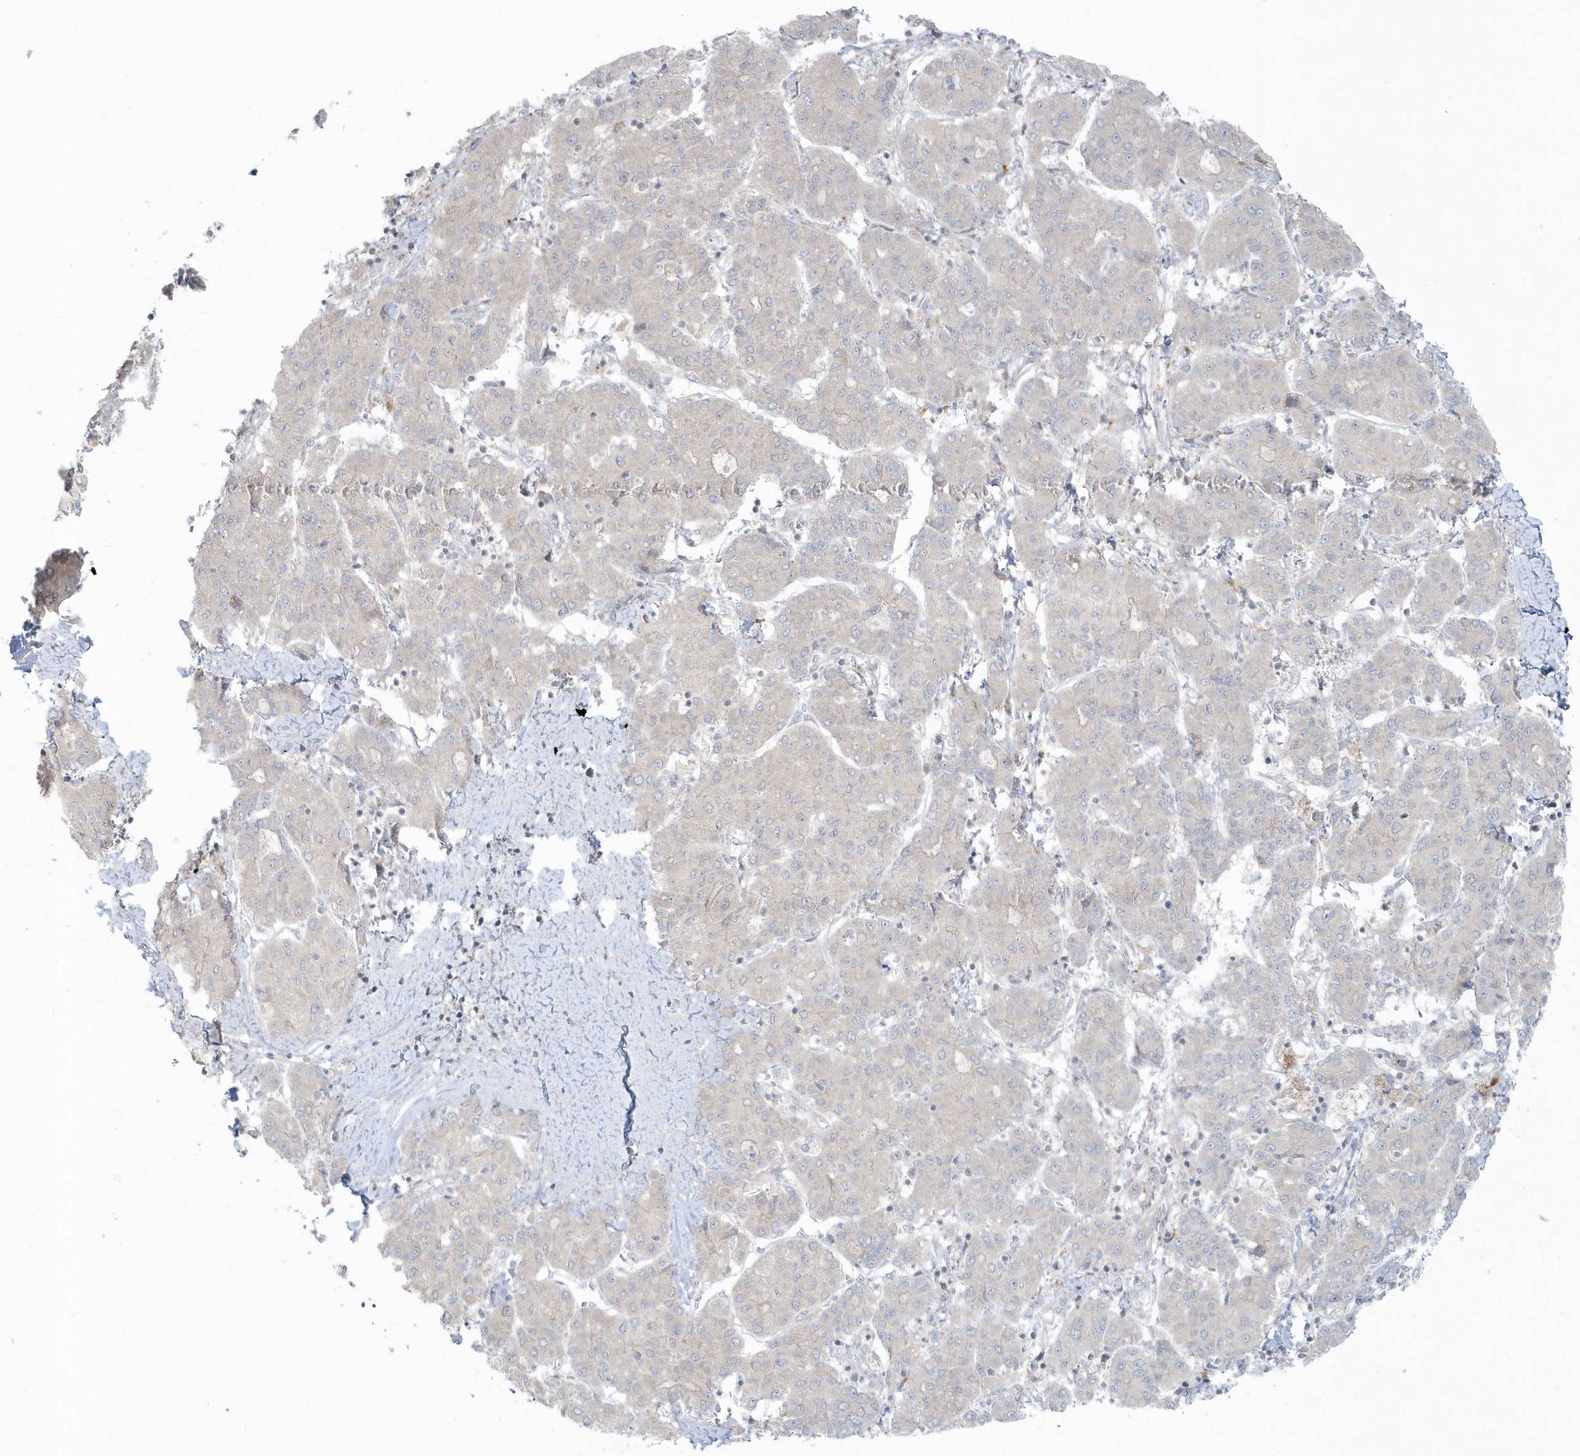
{"staining": {"intensity": "negative", "quantity": "none", "location": "none"}, "tissue": "liver cancer", "cell_type": "Tumor cells", "image_type": "cancer", "snomed": [{"axis": "morphology", "description": "Carcinoma, Hepatocellular, NOS"}, {"axis": "topography", "description": "Liver"}], "caption": "DAB (3,3'-diaminobenzidine) immunohistochemical staining of liver cancer (hepatocellular carcinoma) shows no significant positivity in tumor cells.", "gene": "BLTP3A", "patient": {"sex": "male", "age": 65}}